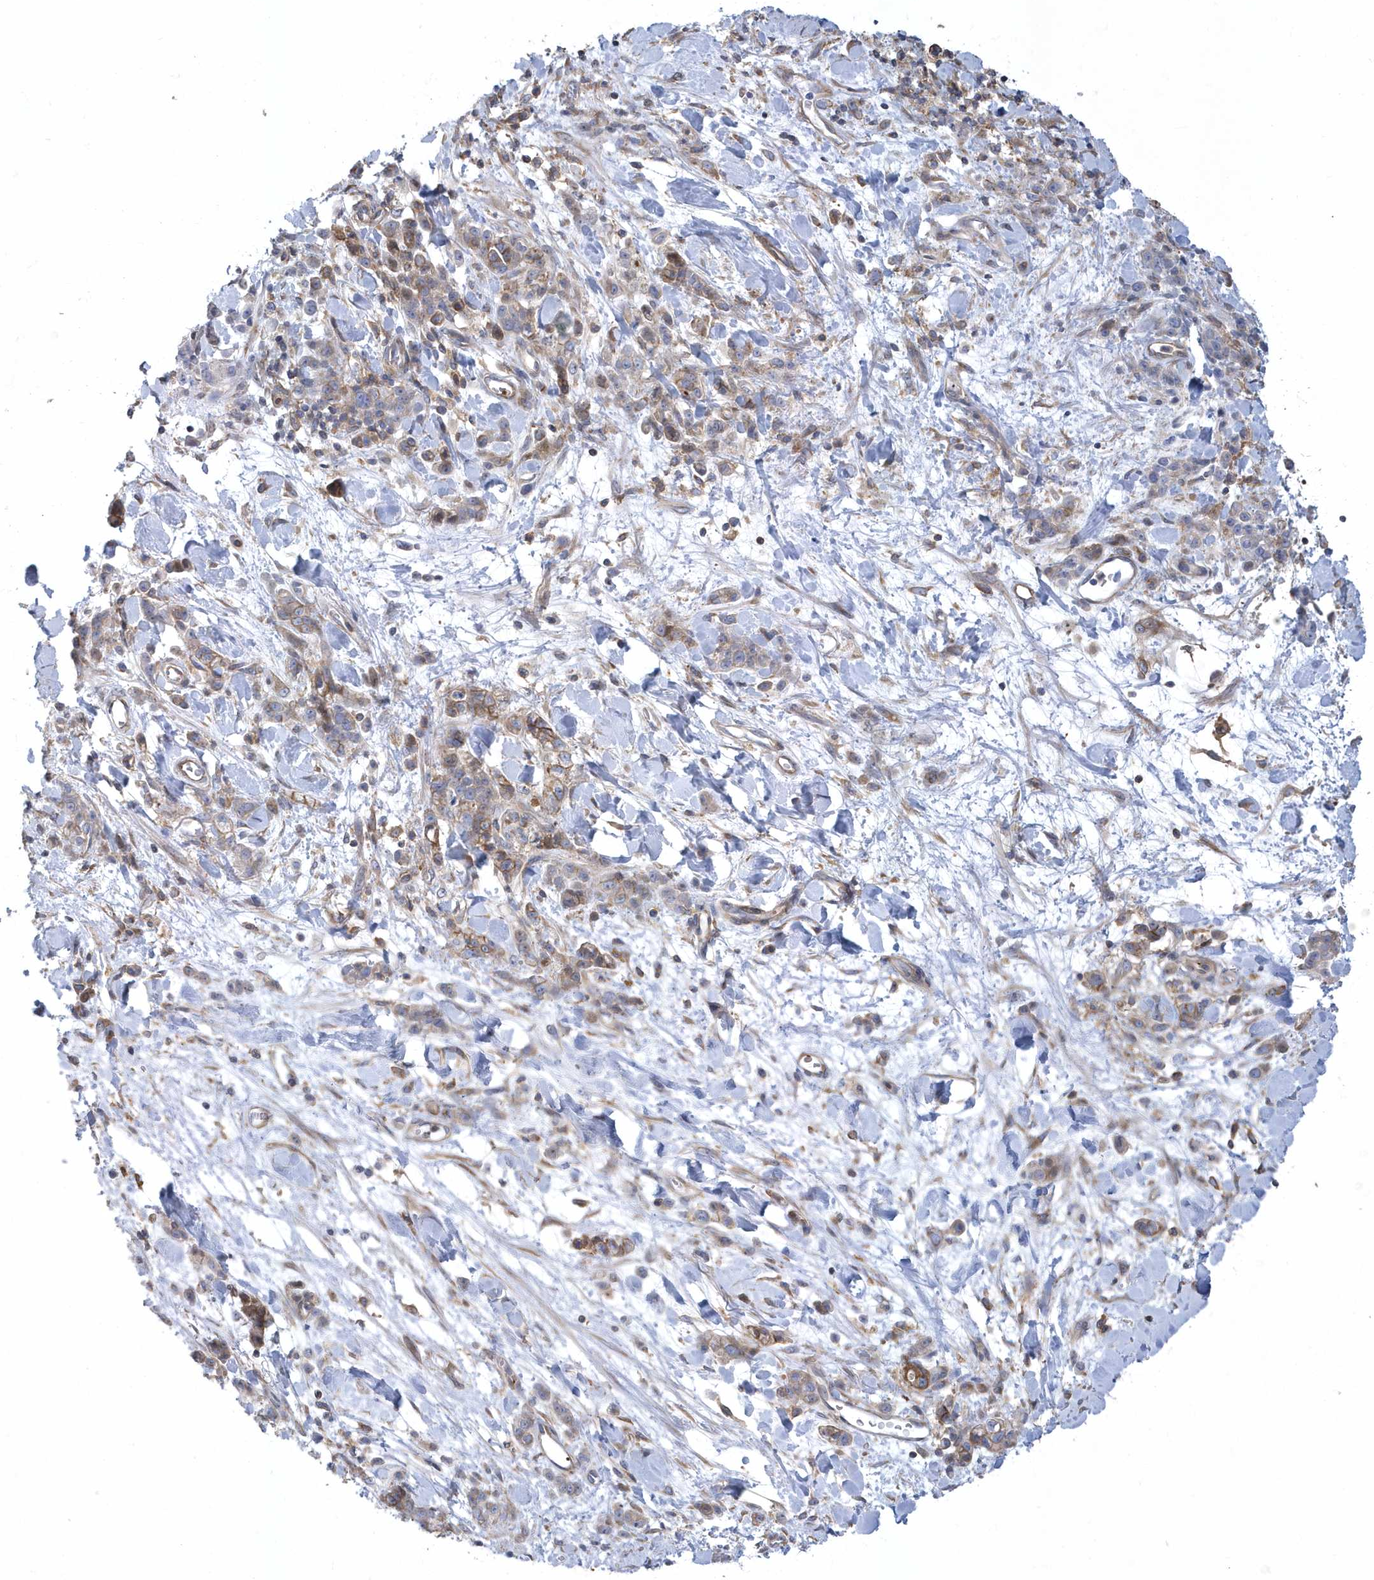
{"staining": {"intensity": "weak", "quantity": "25%-75%", "location": "cytoplasmic/membranous"}, "tissue": "stomach cancer", "cell_type": "Tumor cells", "image_type": "cancer", "snomed": [{"axis": "morphology", "description": "Normal tissue, NOS"}, {"axis": "morphology", "description": "Adenocarcinoma, NOS"}, {"axis": "topography", "description": "Stomach"}], "caption": "The image reveals staining of stomach cancer, revealing weak cytoplasmic/membranous protein expression (brown color) within tumor cells. Nuclei are stained in blue.", "gene": "ARAP2", "patient": {"sex": "male", "age": 82}}